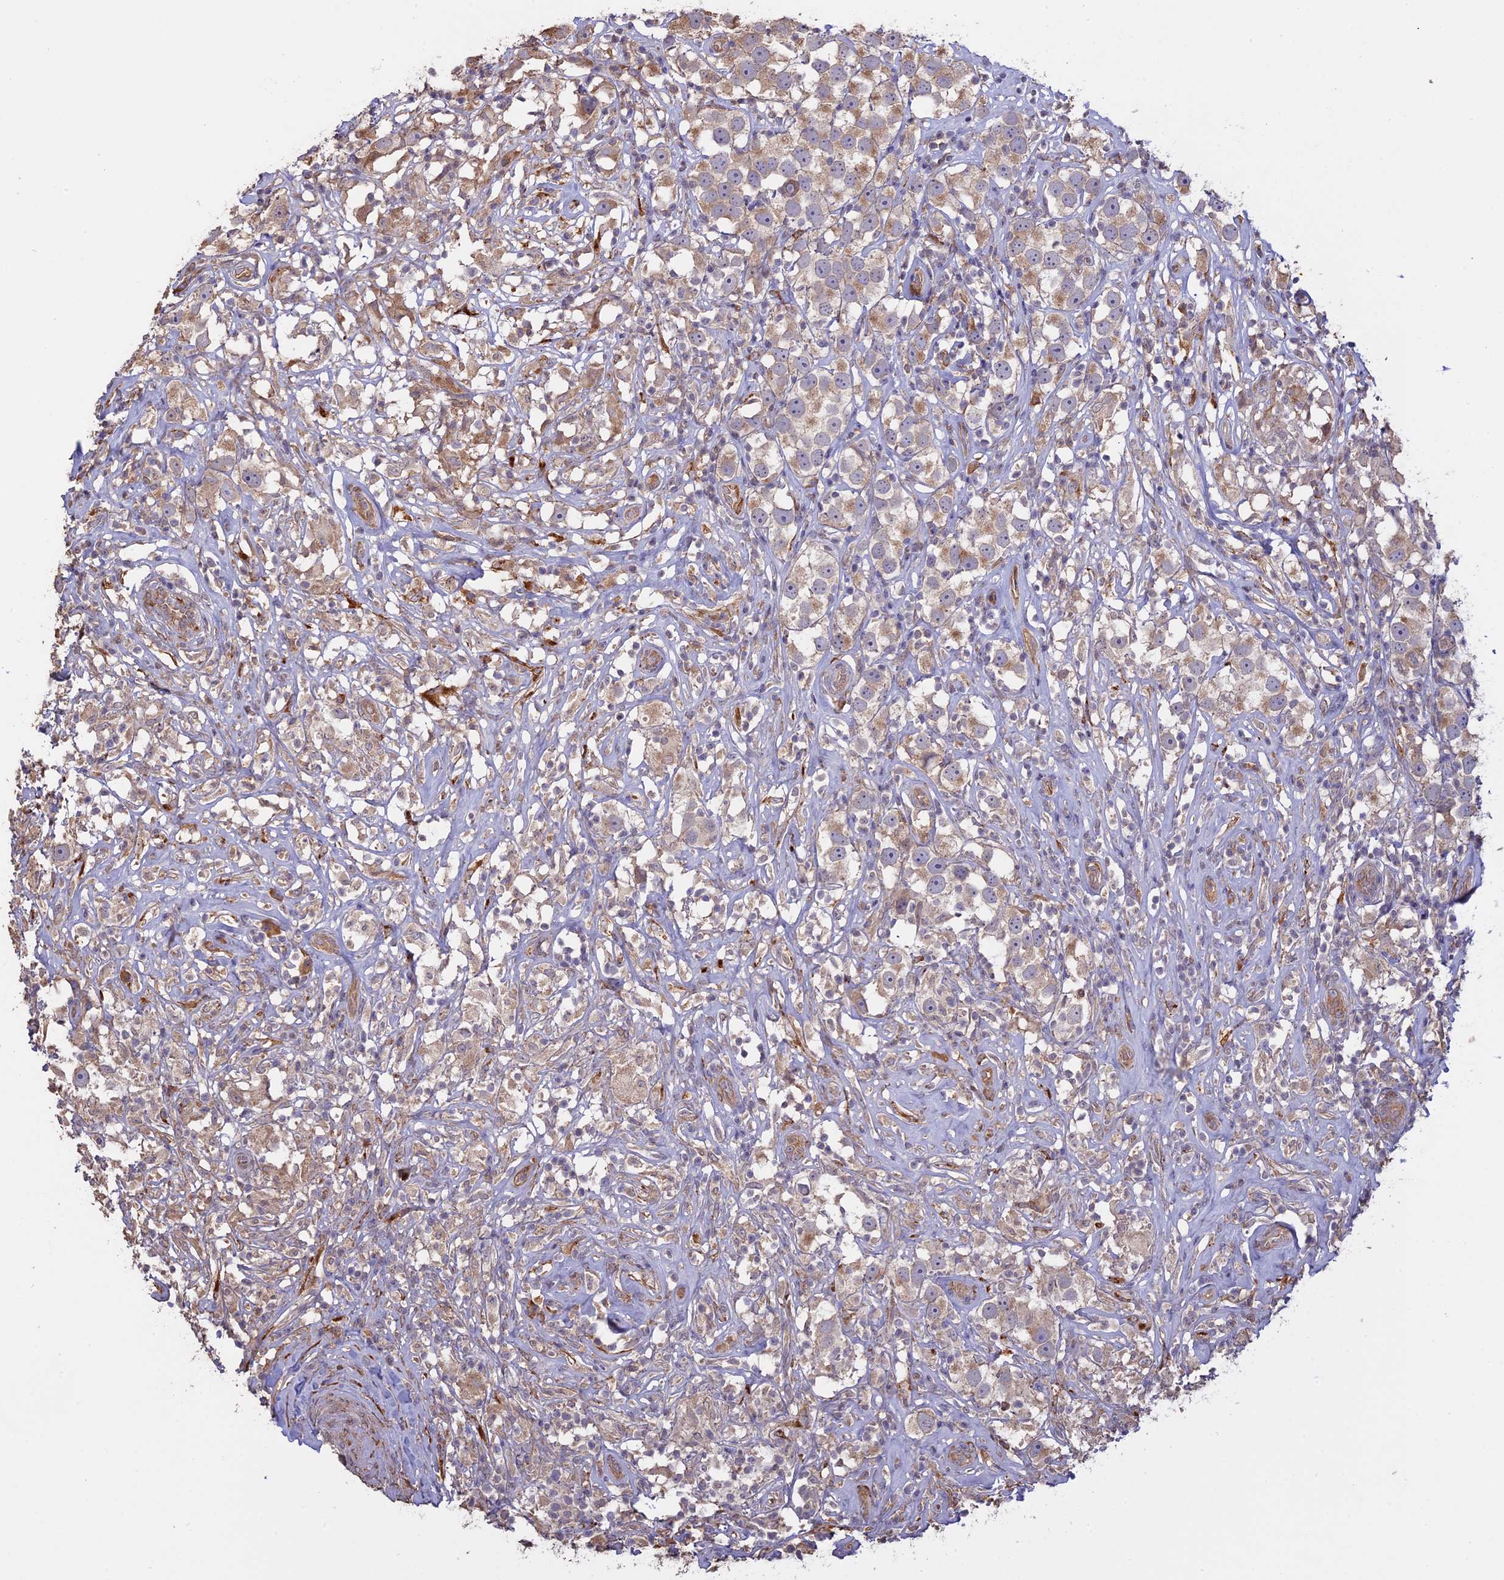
{"staining": {"intensity": "weak", "quantity": "25%-75%", "location": "cytoplasmic/membranous"}, "tissue": "testis cancer", "cell_type": "Tumor cells", "image_type": "cancer", "snomed": [{"axis": "morphology", "description": "Seminoma, NOS"}, {"axis": "topography", "description": "Testis"}], "caption": "Immunohistochemistry staining of testis cancer (seminoma), which shows low levels of weak cytoplasmic/membranous positivity in approximately 25%-75% of tumor cells indicating weak cytoplasmic/membranous protein staining. The staining was performed using DAB (brown) for protein detection and nuclei were counterstained in hematoxylin (blue).", "gene": "PPIC", "patient": {"sex": "male", "age": 49}}